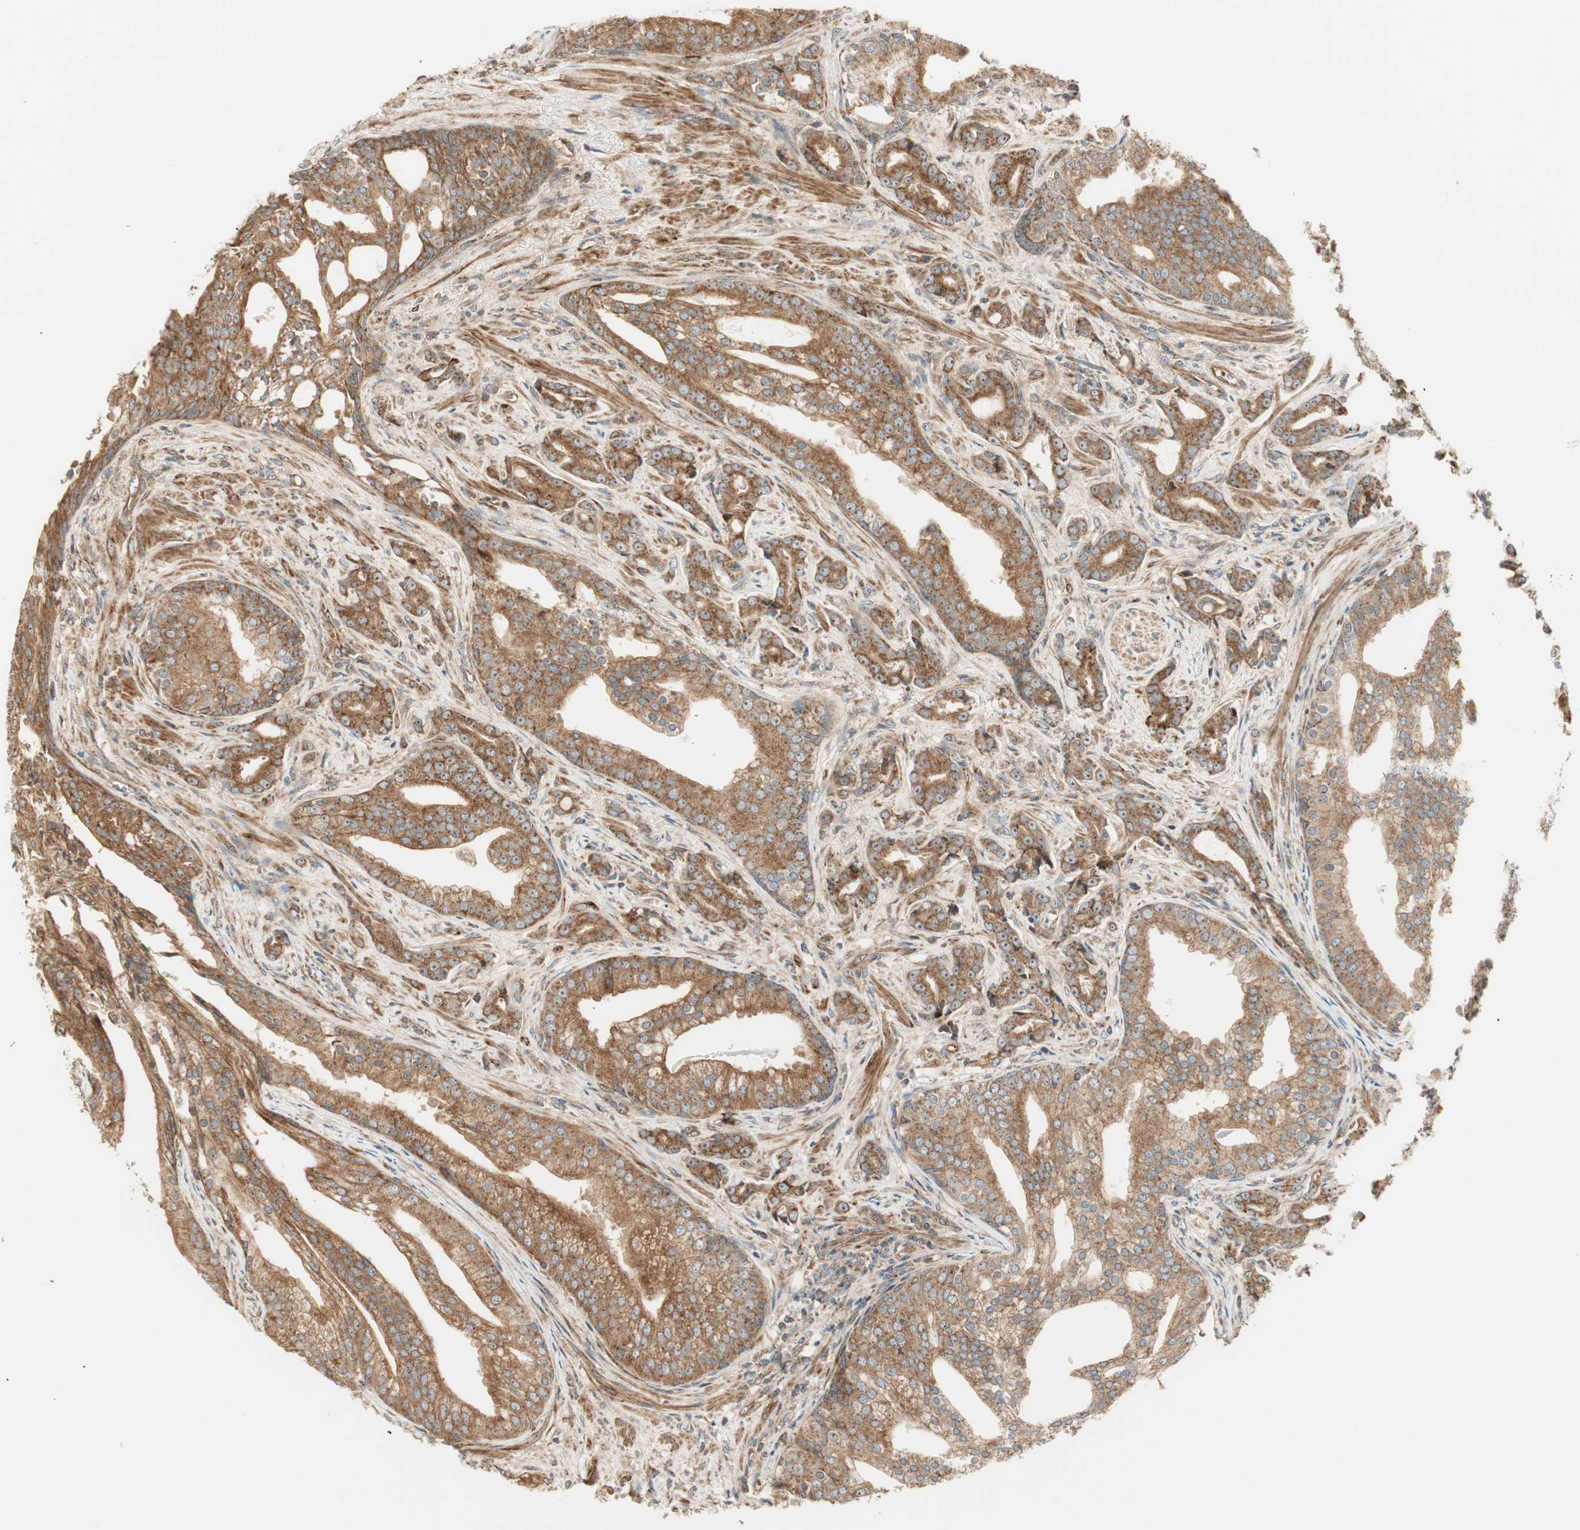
{"staining": {"intensity": "moderate", "quantity": ">75%", "location": "cytoplasmic/membranous"}, "tissue": "prostate cancer", "cell_type": "Tumor cells", "image_type": "cancer", "snomed": [{"axis": "morphology", "description": "Adenocarcinoma, Low grade"}, {"axis": "topography", "description": "Prostate"}], "caption": "DAB immunohistochemical staining of adenocarcinoma (low-grade) (prostate) demonstrates moderate cytoplasmic/membranous protein staining in approximately >75% of tumor cells. (Stains: DAB in brown, nuclei in blue, Microscopy: brightfield microscopy at high magnification).", "gene": "CTTNBP2NL", "patient": {"sex": "male", "age": 58}}